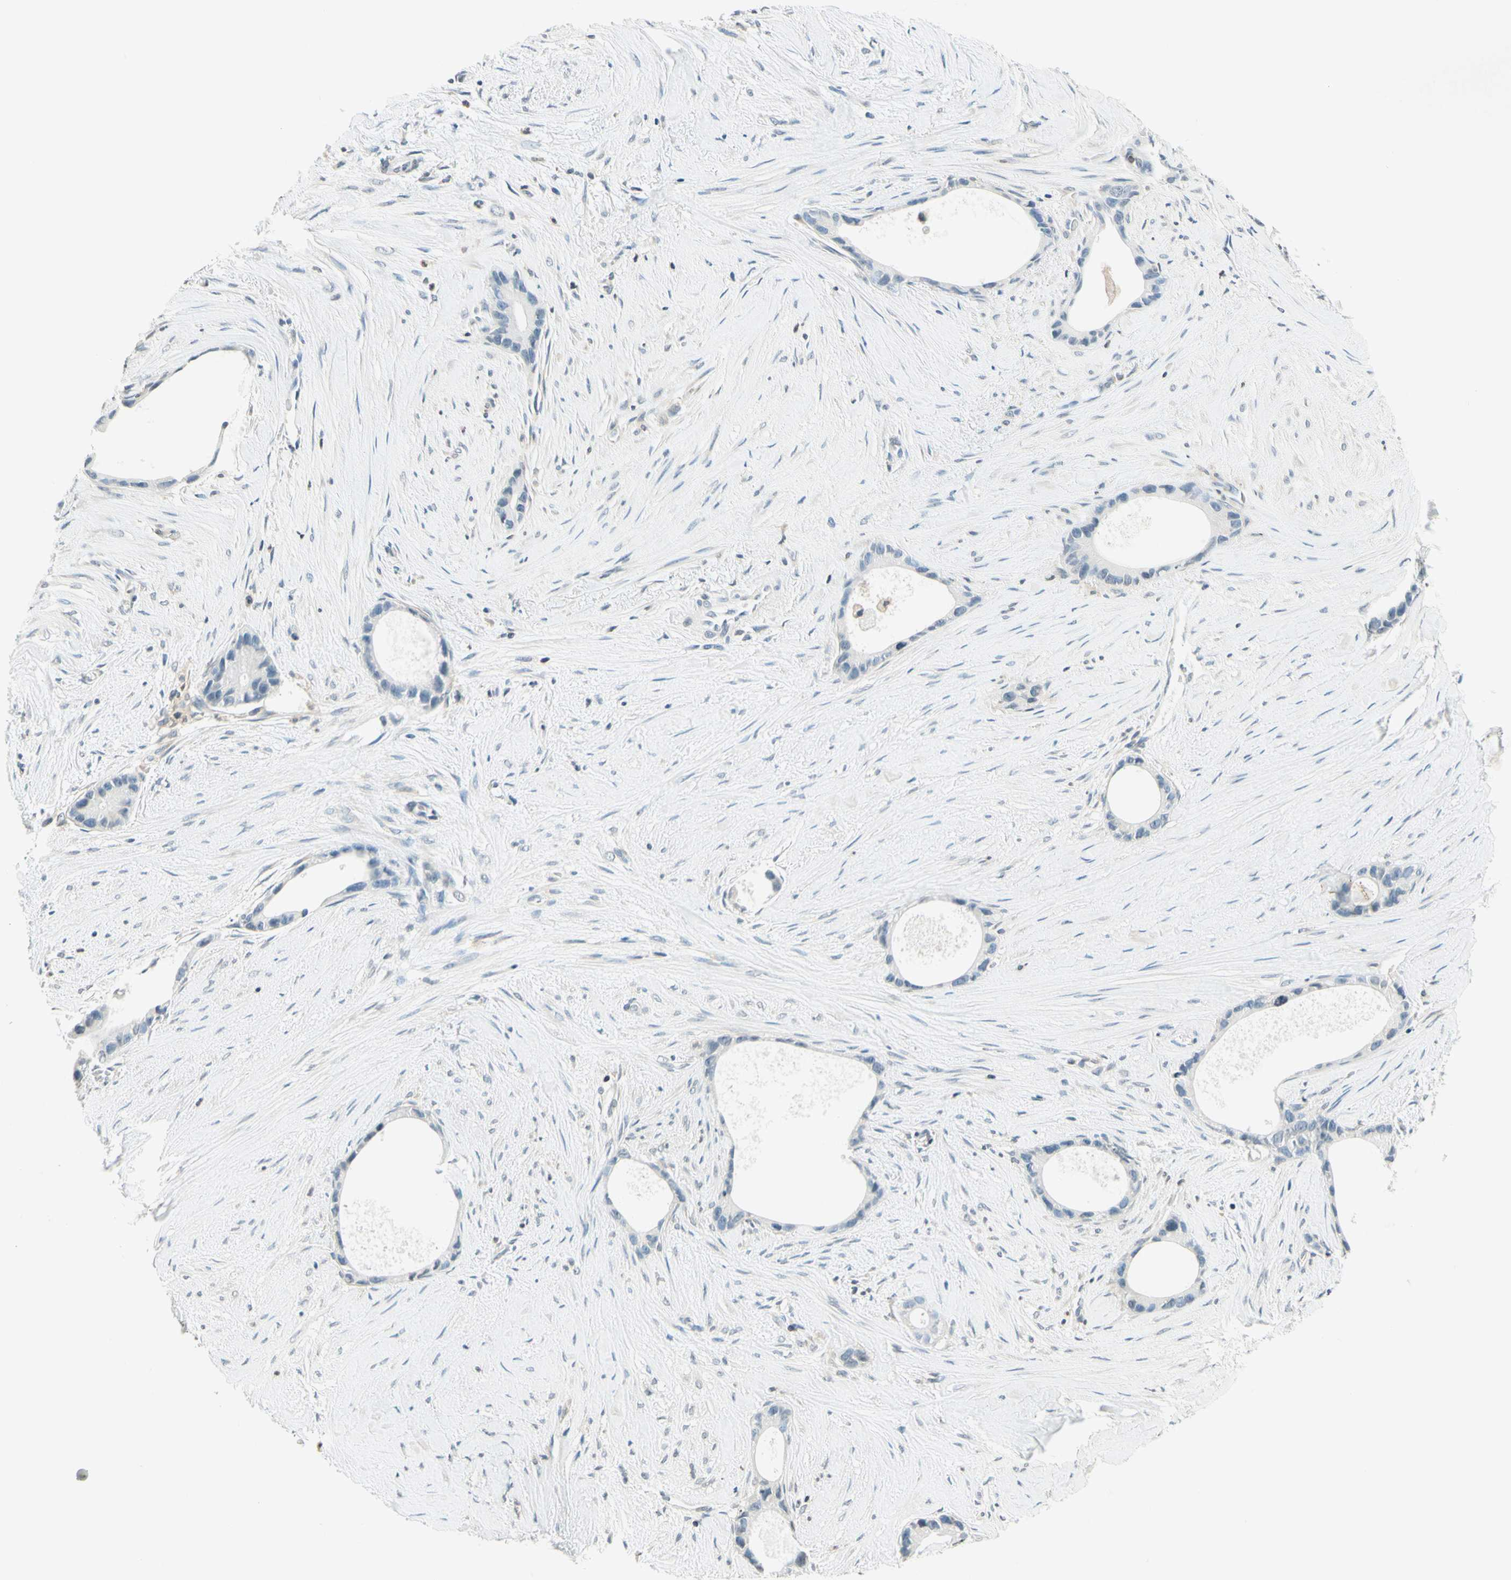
{"staining": {"intensity": "negative", "quantity": "none", "location": "none"}, "tissue": "liver cancer", "cell_type": "Tumor cells", "image_type": "cancer", "snomed": [{"axis": "morphology", "description": "Cholangiocarcinoma"}, {"axis": "topography", "description": "Liver"}], "caption": "Tumor cells are negative for protein expression in human cholangiocarcinoma (liver).", "gene": "WIPF1", "patient": {"sex": "female", "age": 55}}